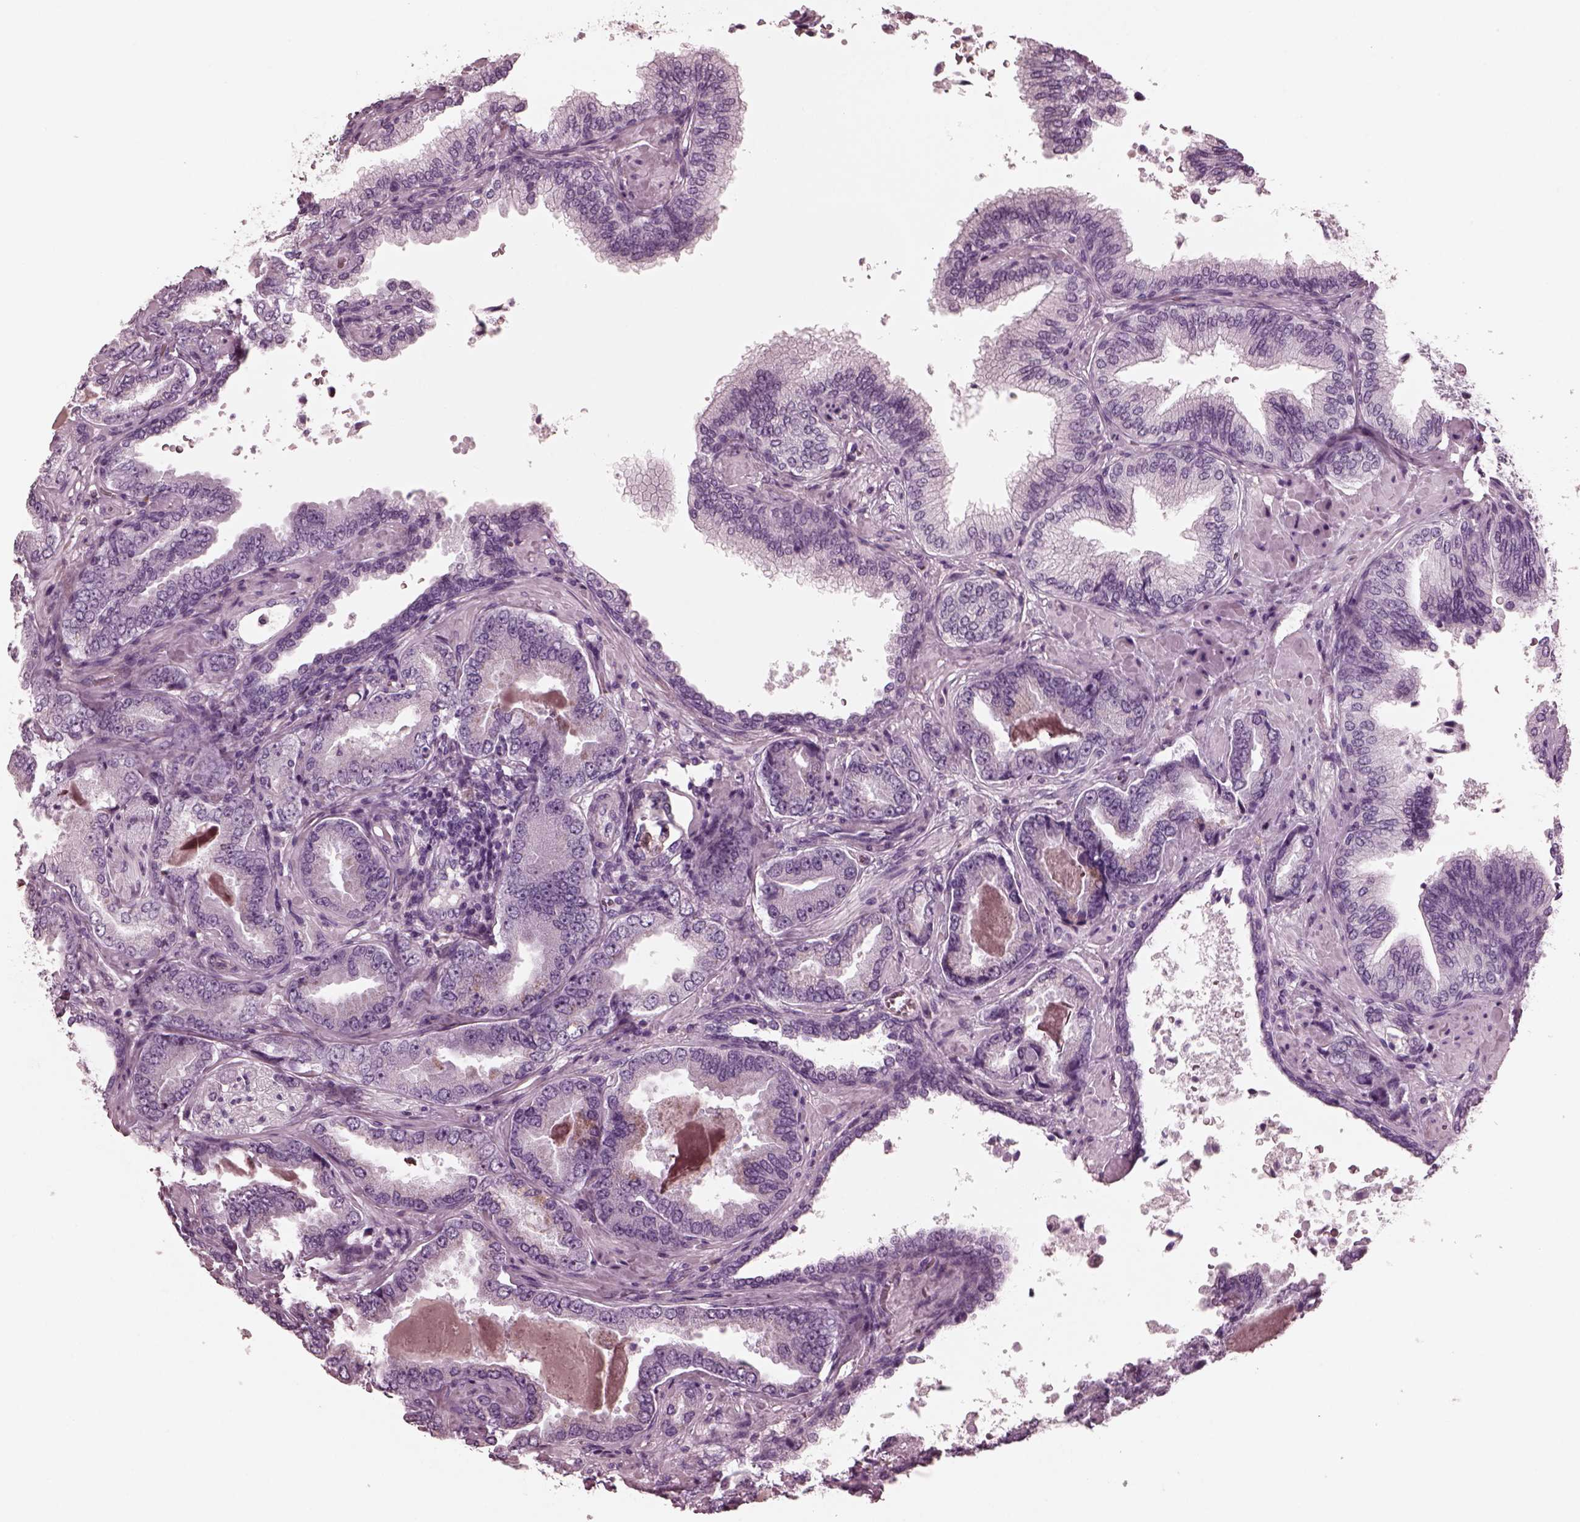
{"staining": {"intensity": "negative", "quantity": "none", "location": "none"}, "tissue": "prostate cancer", "cell_type": "Tumor cells", "image_type": "cancer", "snomed": [{"axis": "morphology", "description": "Adenocarcinoma, NOS"}, {"axis": "topography", "description": "Prostate"}], "caption": "Micrograph shows no significant protein positivity in tumor cells of adenocarcinoma (prostate).", "gene": "CGA", "patient": {"sex": "male", "age": 64}}